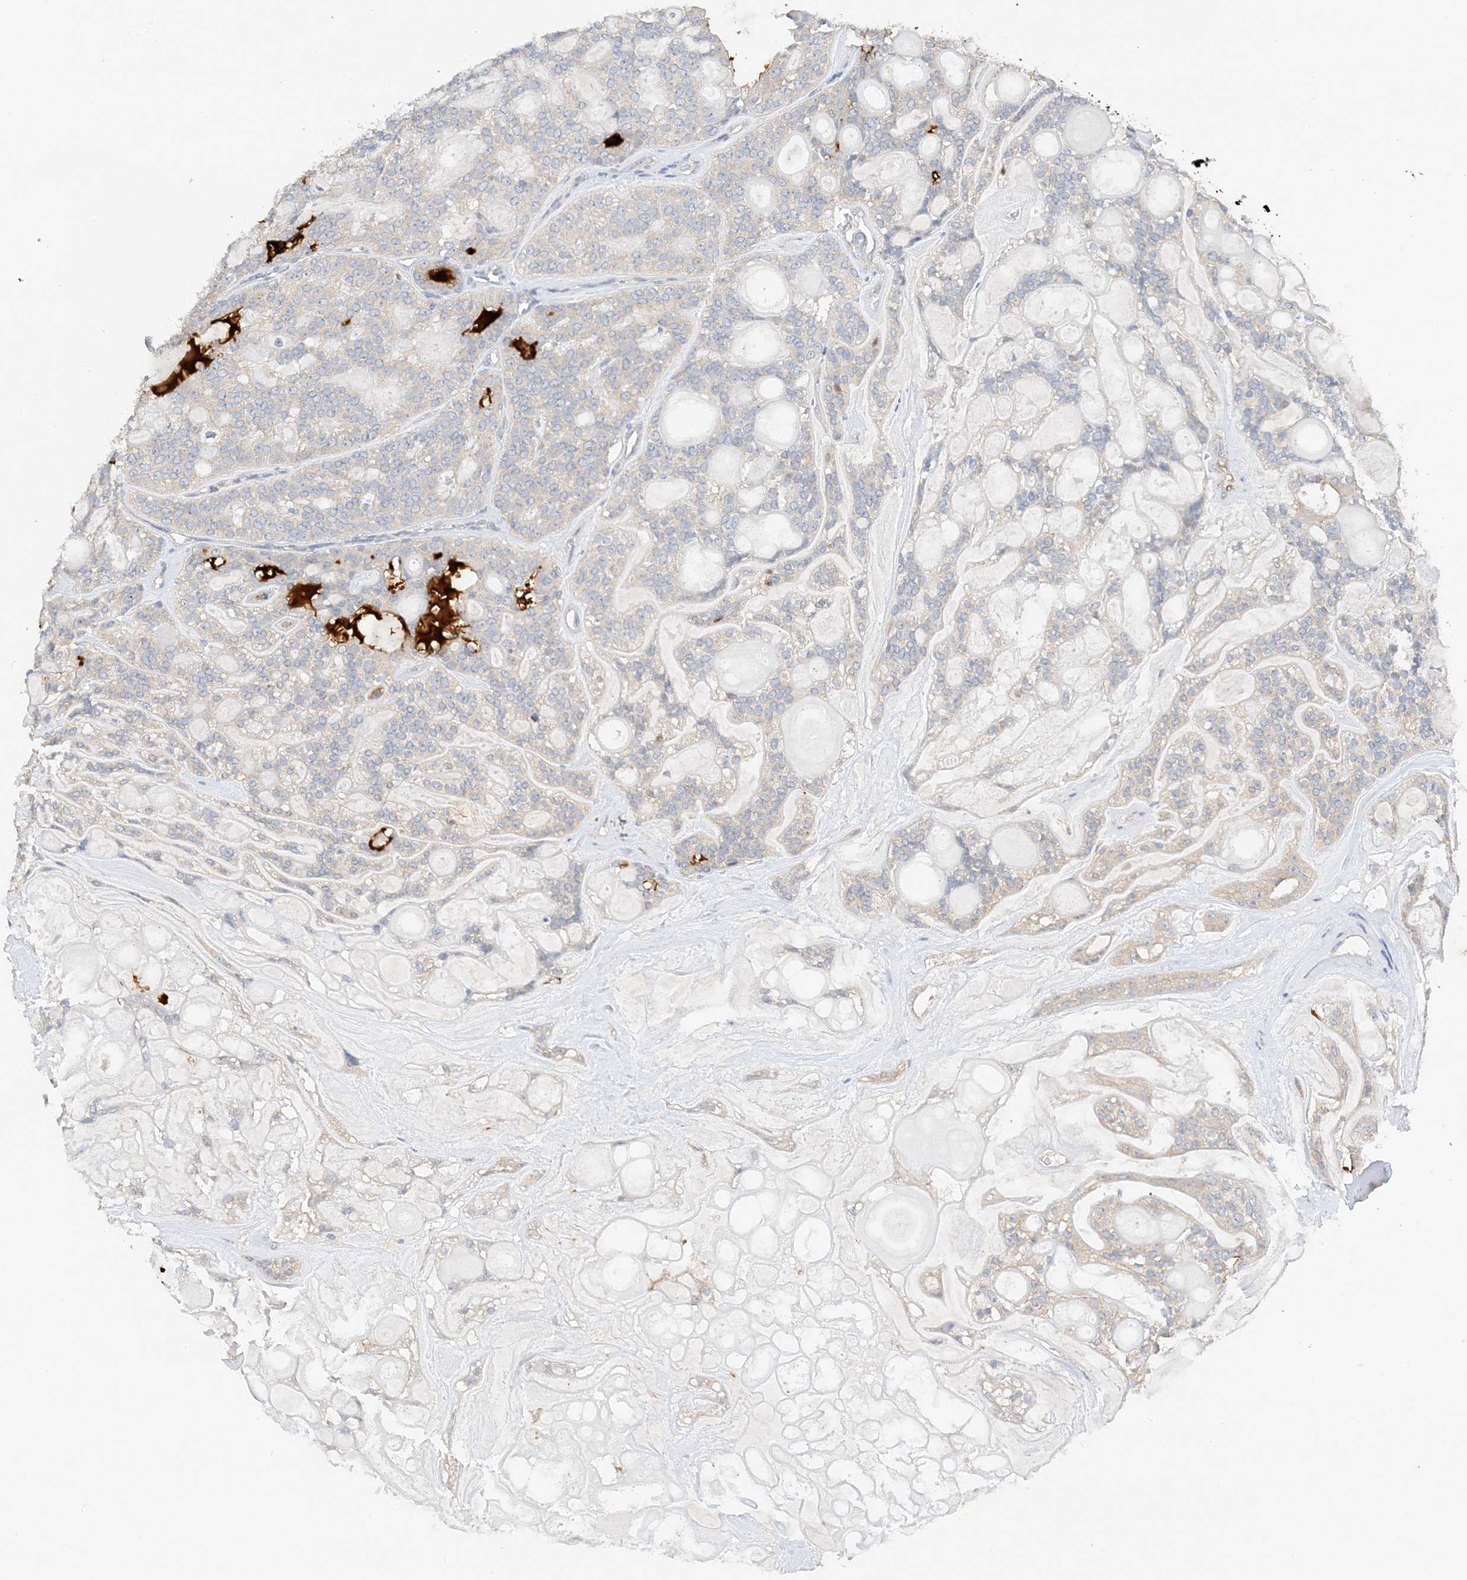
{"staining": {"intensity": "weak", "quantity": "<25%", "location": "cytoplasmic/membranous"}, "tissue": "head and neck cancer", "cell_type": "Tumor cells", "image_type": "cancer", "snomed": [{"axis": "morphology", "description": "Adenocarcinoma, NOS"}, {"axis": "topography", "description": "Head-Neck"}], "caption": "This is an immunohistochemistry (IHC) histopathology image of human adenocarcinoma (head and neck). There is no expression in tumor cells.", "gene": "KIFBP", "patient": {"sex": "male", "age": 66}}